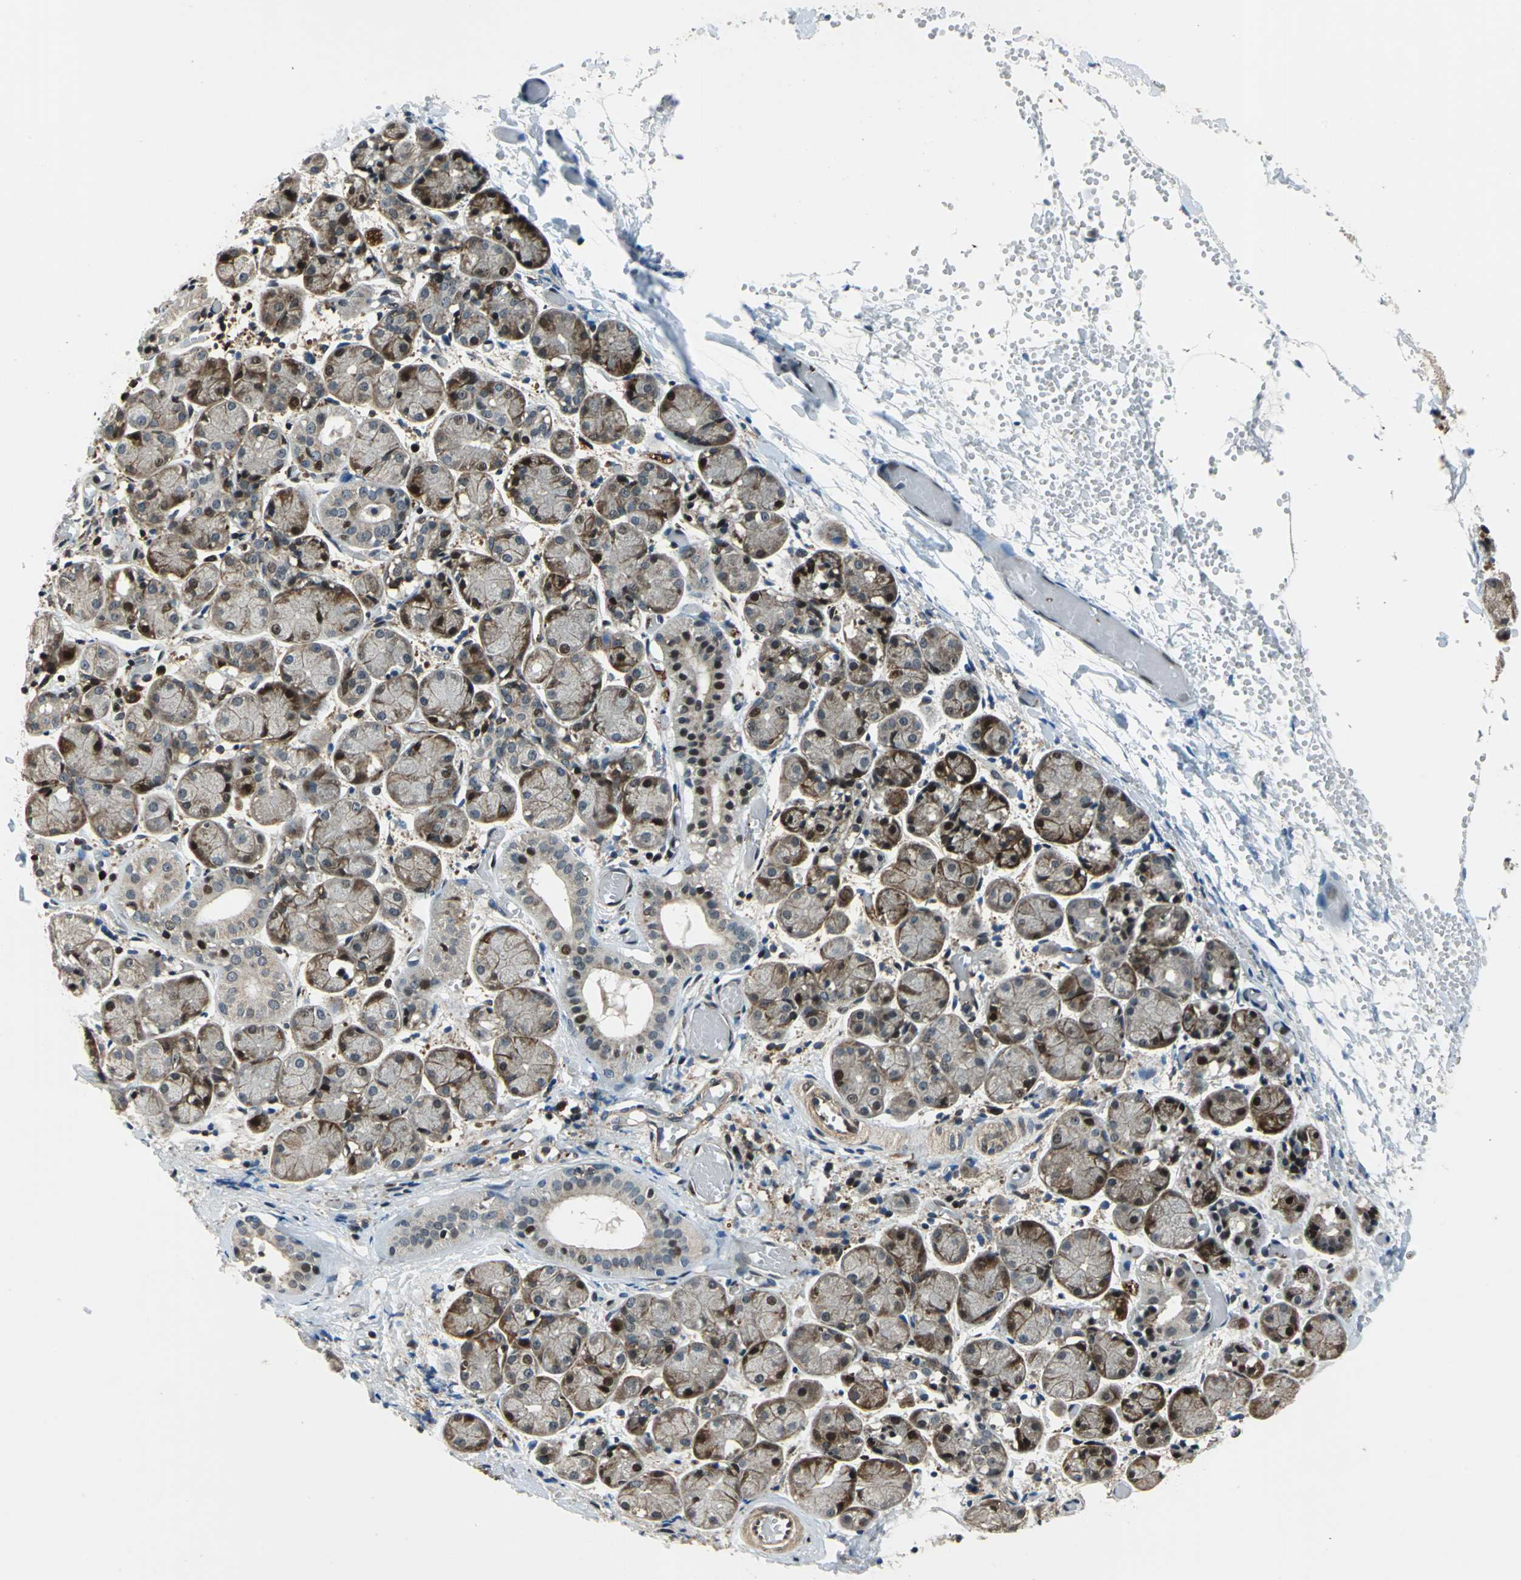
{"staining": {"intensity": "strong", "quantity": ">75%", "location": "cytoplasmic/membranous"}, "tissue": "salivary gland", "cell_type": "Glandular cells", "image_type": "normal", "snomed": [{"axis": "morphology", "description": "Normal tissue, NOS"}, {"axis": "topography", "description": "Salivary gland"}], "caption": "Immunohistochemistry (IHC) image of unremarkable salivary gland: human salivary gland stained using IHC exhibits high levels of strong protein expression localized specifically in the cytoplasmic/membranous of glandular cells, appearing as a cytoplasmic/membranous brown color.", "gene": "AATF", "patient": {"sex": "female", "age": 24}}